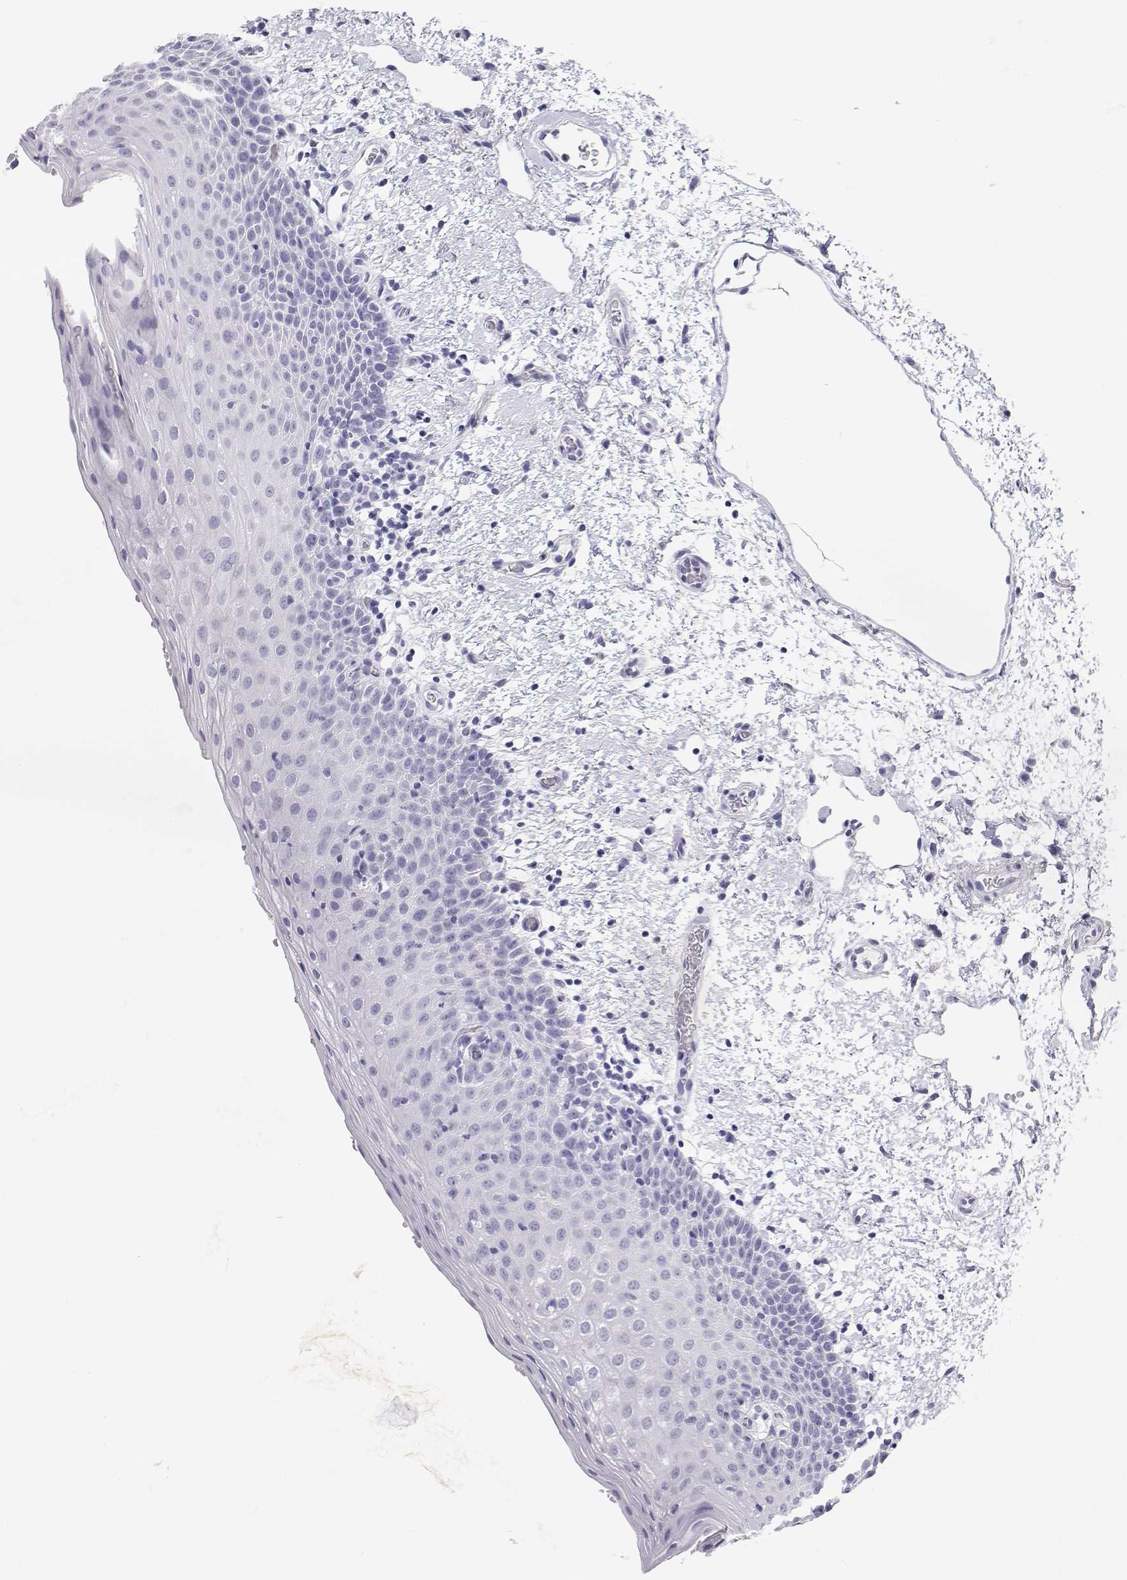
{"staining": {"intensity": "negative", "quantity": "none", "location": "none"}, "tissue": "oral mucosa", "cell_type": "Squamous epithelial cells", "image_type": "normal", "snomed": [{"axis": "morphology", "description": "Normal tissue, NOS"}, {"axis": "topography", "description": "Oral tissue"}, {"axis": "topography", "description": "Head-Neck"}], "caption": "High power microscopy image of an immunohistochemistry photomicrograph of benign oral mucosa, revealing no significant staining in squamous epithelial cells.", "gene": "SFTPB", "patient": {"sex": "female", "age": 55}}